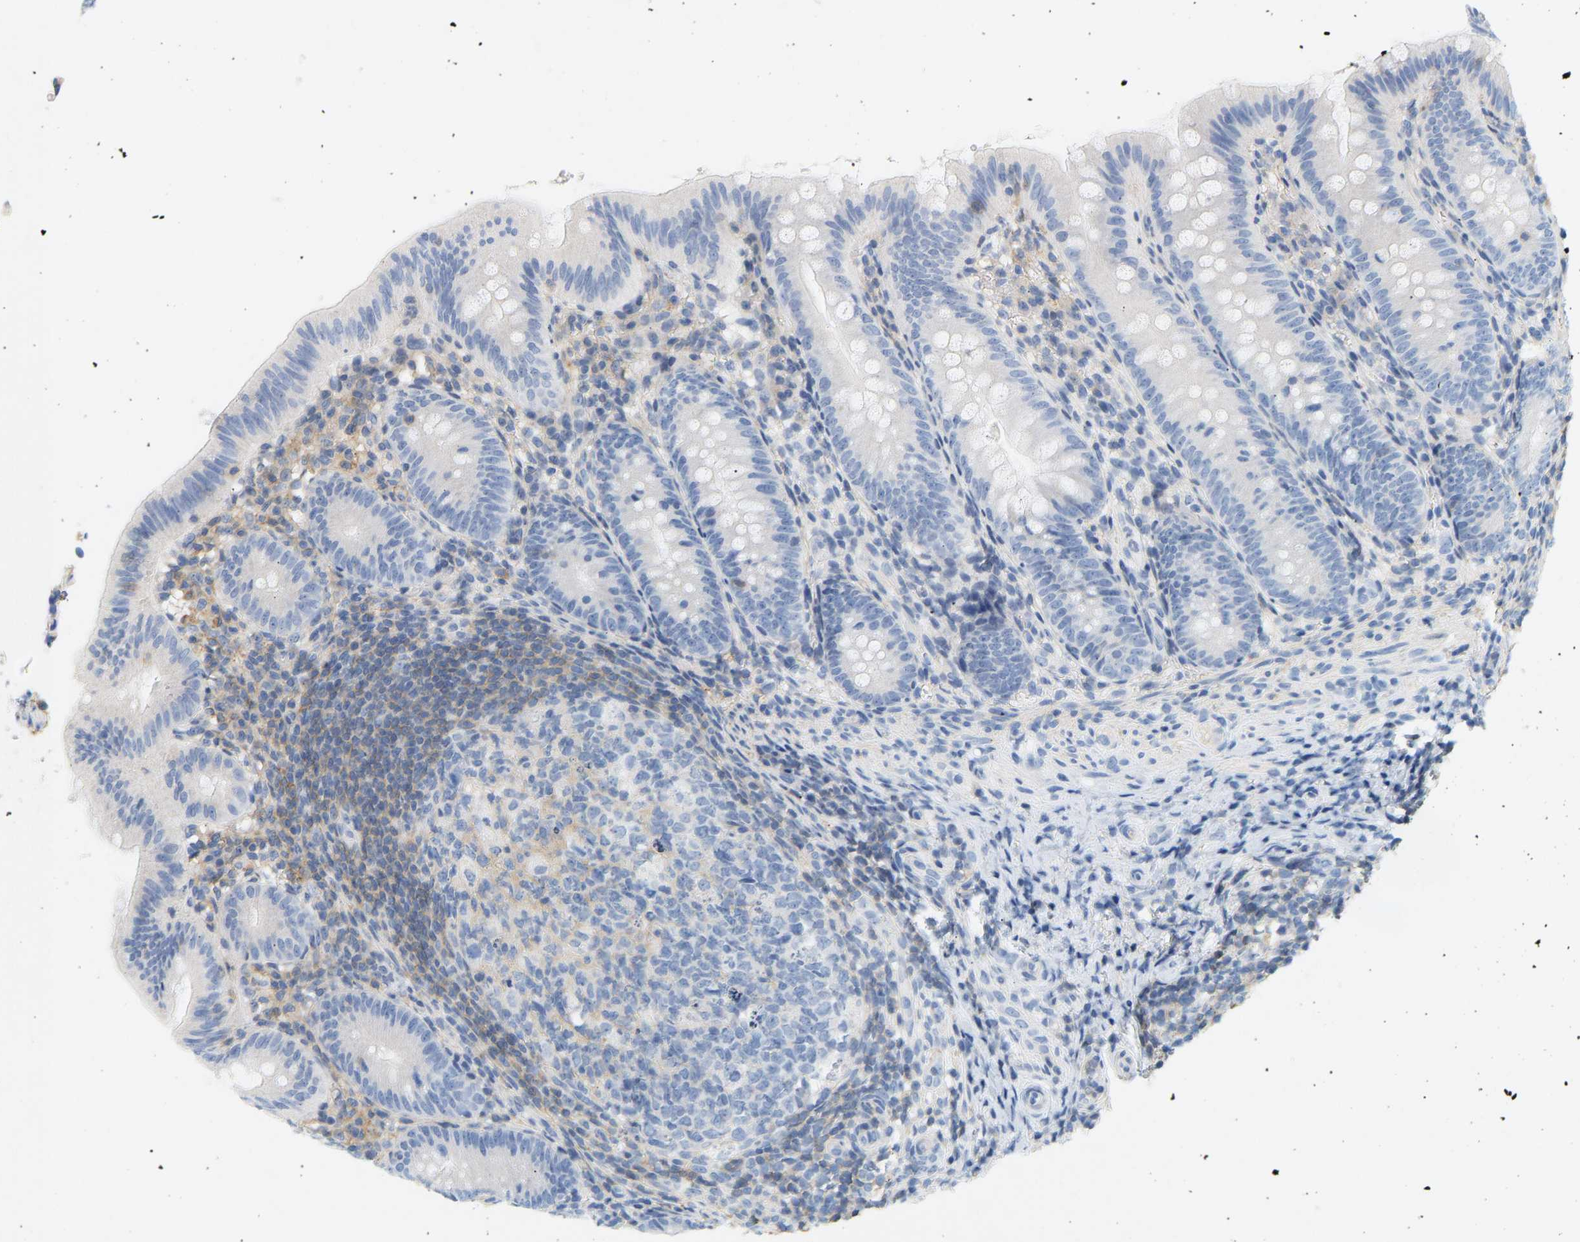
{"staining": {"intensity": "negative", "quantity": "none", "location": "none"}, "tissue": "appendix", "cell_type": "Glandular cells", "image_type": "normal", "snomed": [{"axis": "morphology", "description": "Normal tissue, NOS"}, {"axis": "topography", "description": "Appendix"}], "caption": "Appendix was stained to show a protein in brown. There is no significant staining in glandular cells. The staining was performed using DAB to visualize the protein expression in brown, while the nuclei were stained in blue with hematoxylin (Magnification: 20x).", "gene": "BVES", "patient": {"sex": "male", "age": 1}}